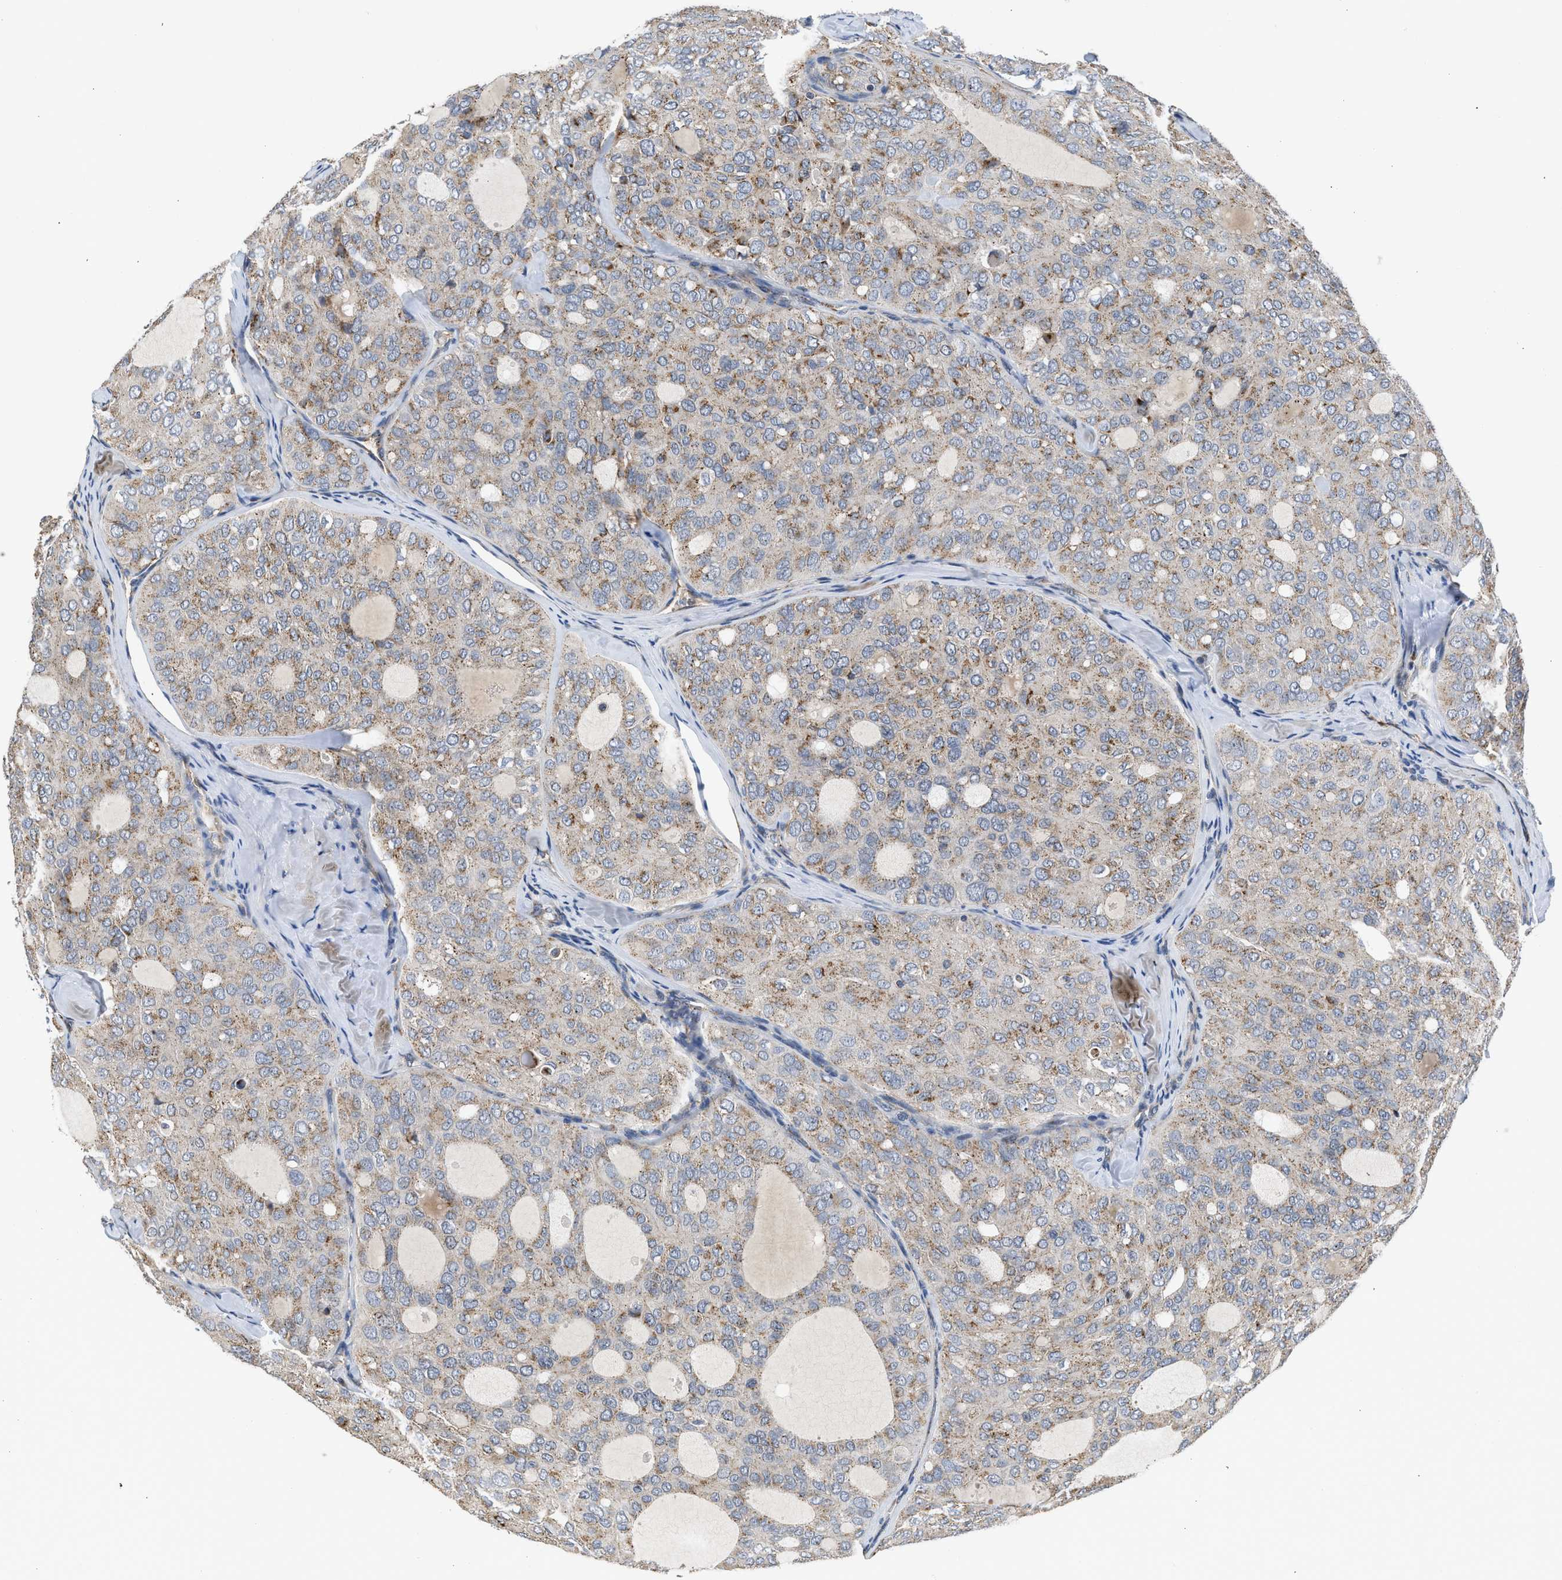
{"staining": {"intensity": "weak", "quantity": "25%-75%", "location": "cytoplasmic/membranous"}, "tissue": "thyroid cancer", "cell_type": "Tumor cells", "image_type": "cancer", "snomed": [{"axis": "morphology", "description": "Follicular adenoma carcinoma, NOS"}, {"axis": "topography", "description": "Thyroid gland"}], "caption": "Immunohistochemical staining of follicular adenoma carcinoma (thyroid) shows weak cytoplasmic/membranous protein staining in approximately 25%-75% of tumor cells. (IHC, brightfield microscopy, high magnification).", "gene": "PIM1", "patient": {"sex": "male", "age": 75}}